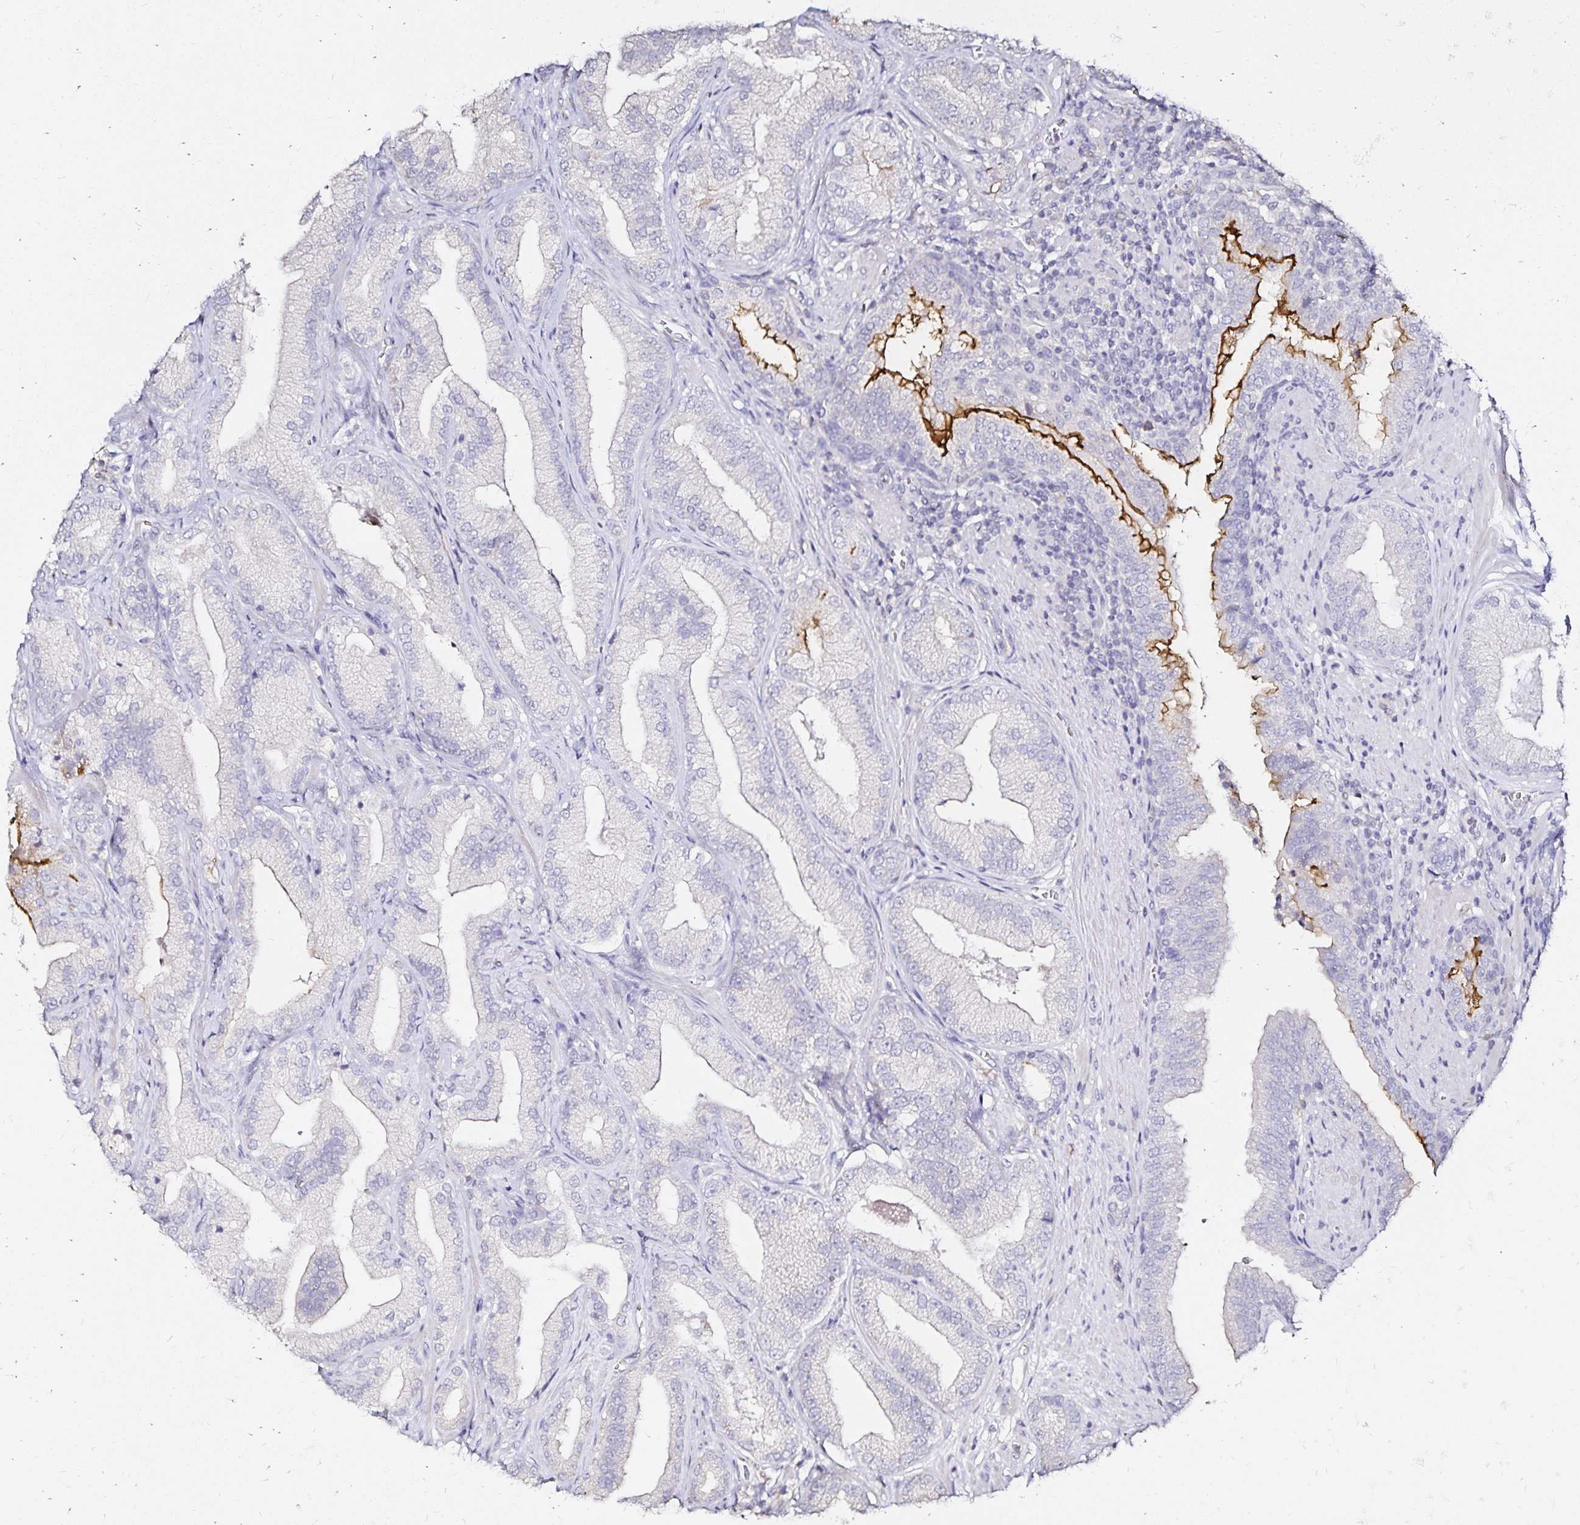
{"staining": {"intensity": "moderate", "quantity": "<25%", "location": "cytoplasmic/membranous"}, "tissue": "prostate cancer", "cell_type": "Tumor cells", "image_type": "cancer", "snomed": [{"axis": "morphology", "description": "Adenocarcinoma, Low grade"}, {"axis": "topography", "description": "Prostate"}], "caption": "Approximately <25% of tumor cells in human prostate low-grade adenocarcinoma display moderate cytoplasmic/membranous protein staining as visualized by brown immunohistochemical staining.", "gene": "SLC5A1", "patient": {"sex": "male", "age": 62}}